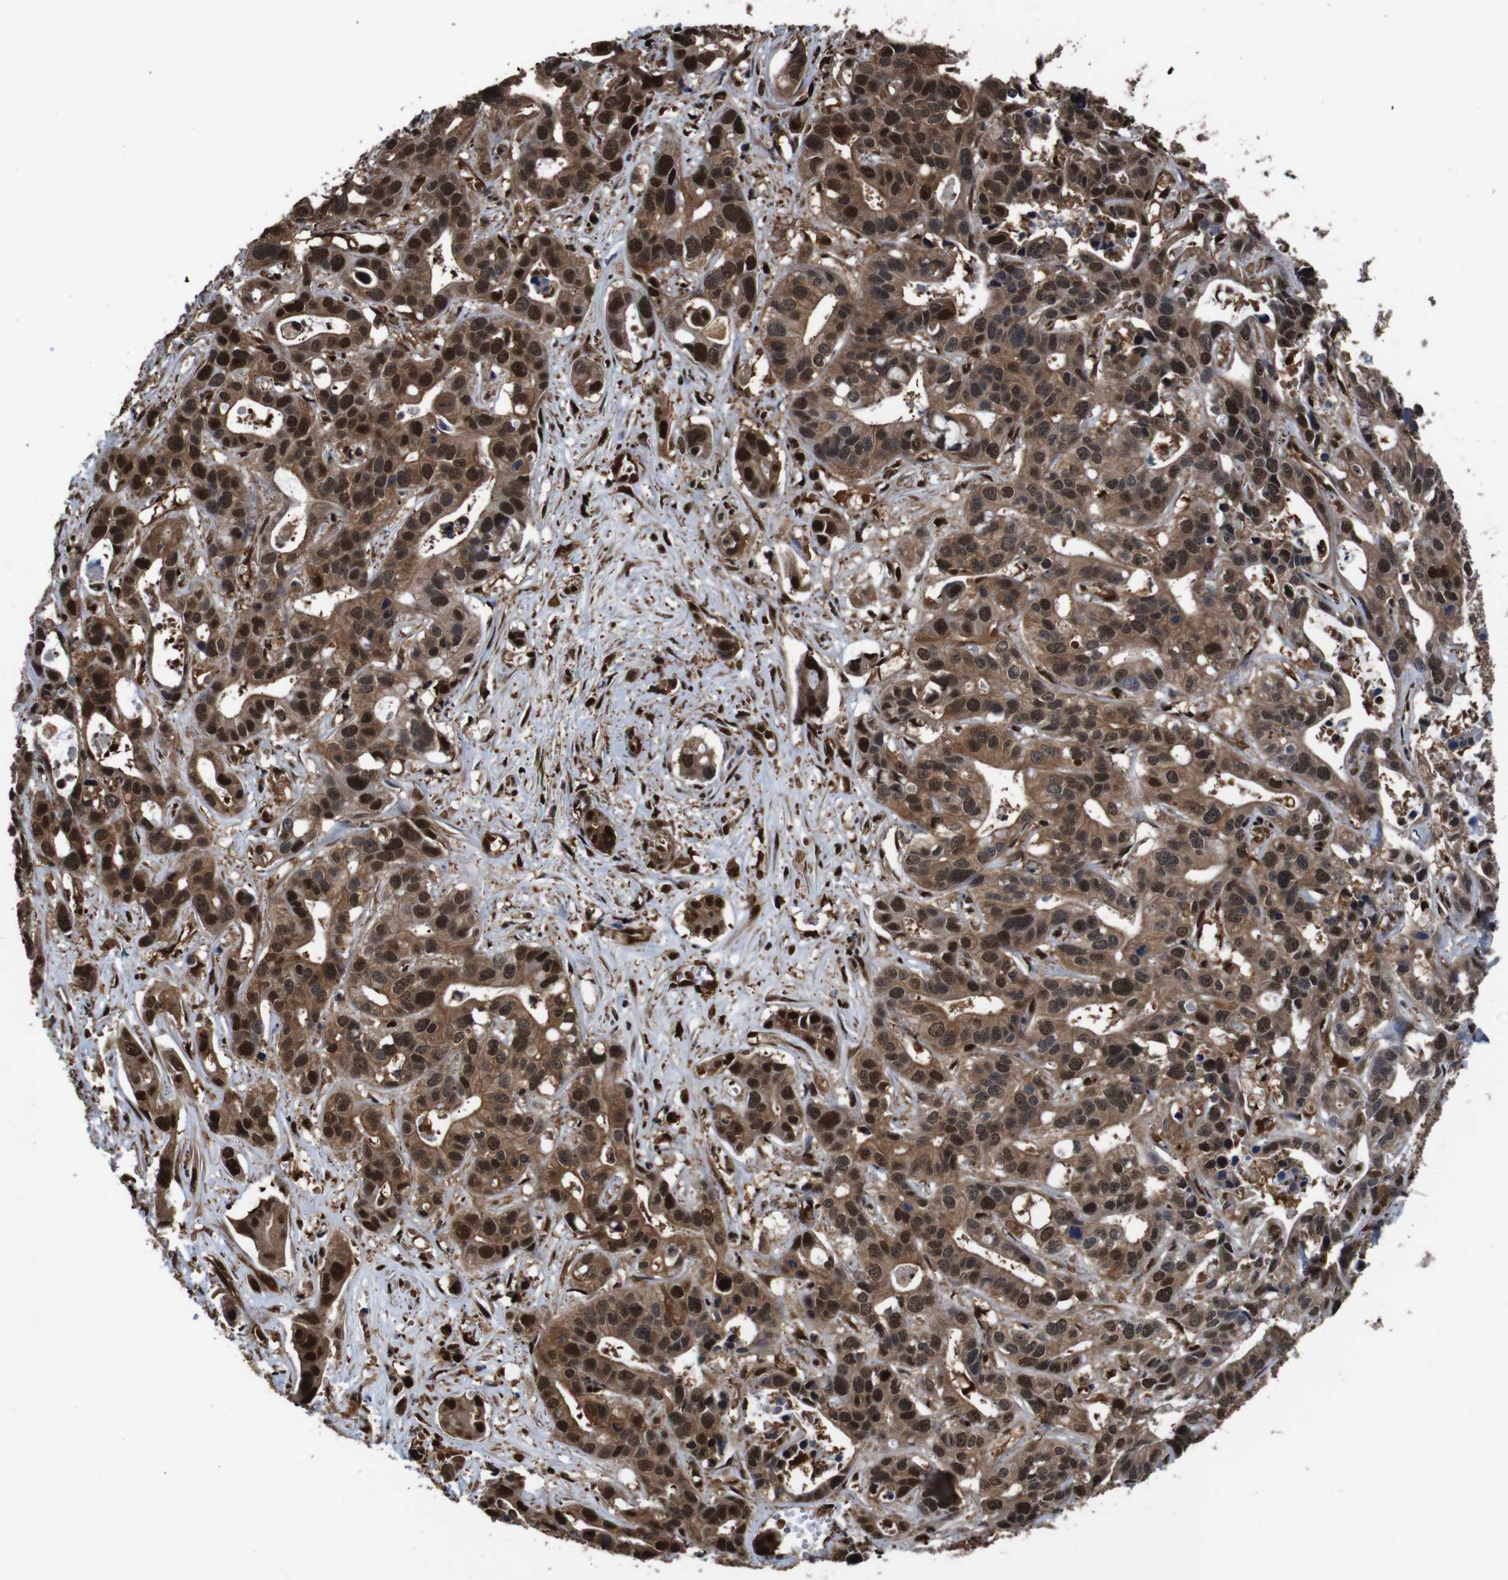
{"staining": {"intensity": "moderate", "quantity": ">75%", "location": "cytoplasmic/membranous,nuclear"}, "tissue": "liver cancer", "cell_type": "Tumor cells", "image_type": "cancer", "snomed": [{"axis": "morphology", "description": "Cholangiocarcinoma"}, {"axis": "topography", "description": "Liver"}], "caption": "Tumor cells reveal moderate cytoplasmic/membranous and nuclear staining in about >75% of cells in cholangiocarcinoma (liver).", "gene": "VCP", "patient": {"sex": "female", "age": 65}}